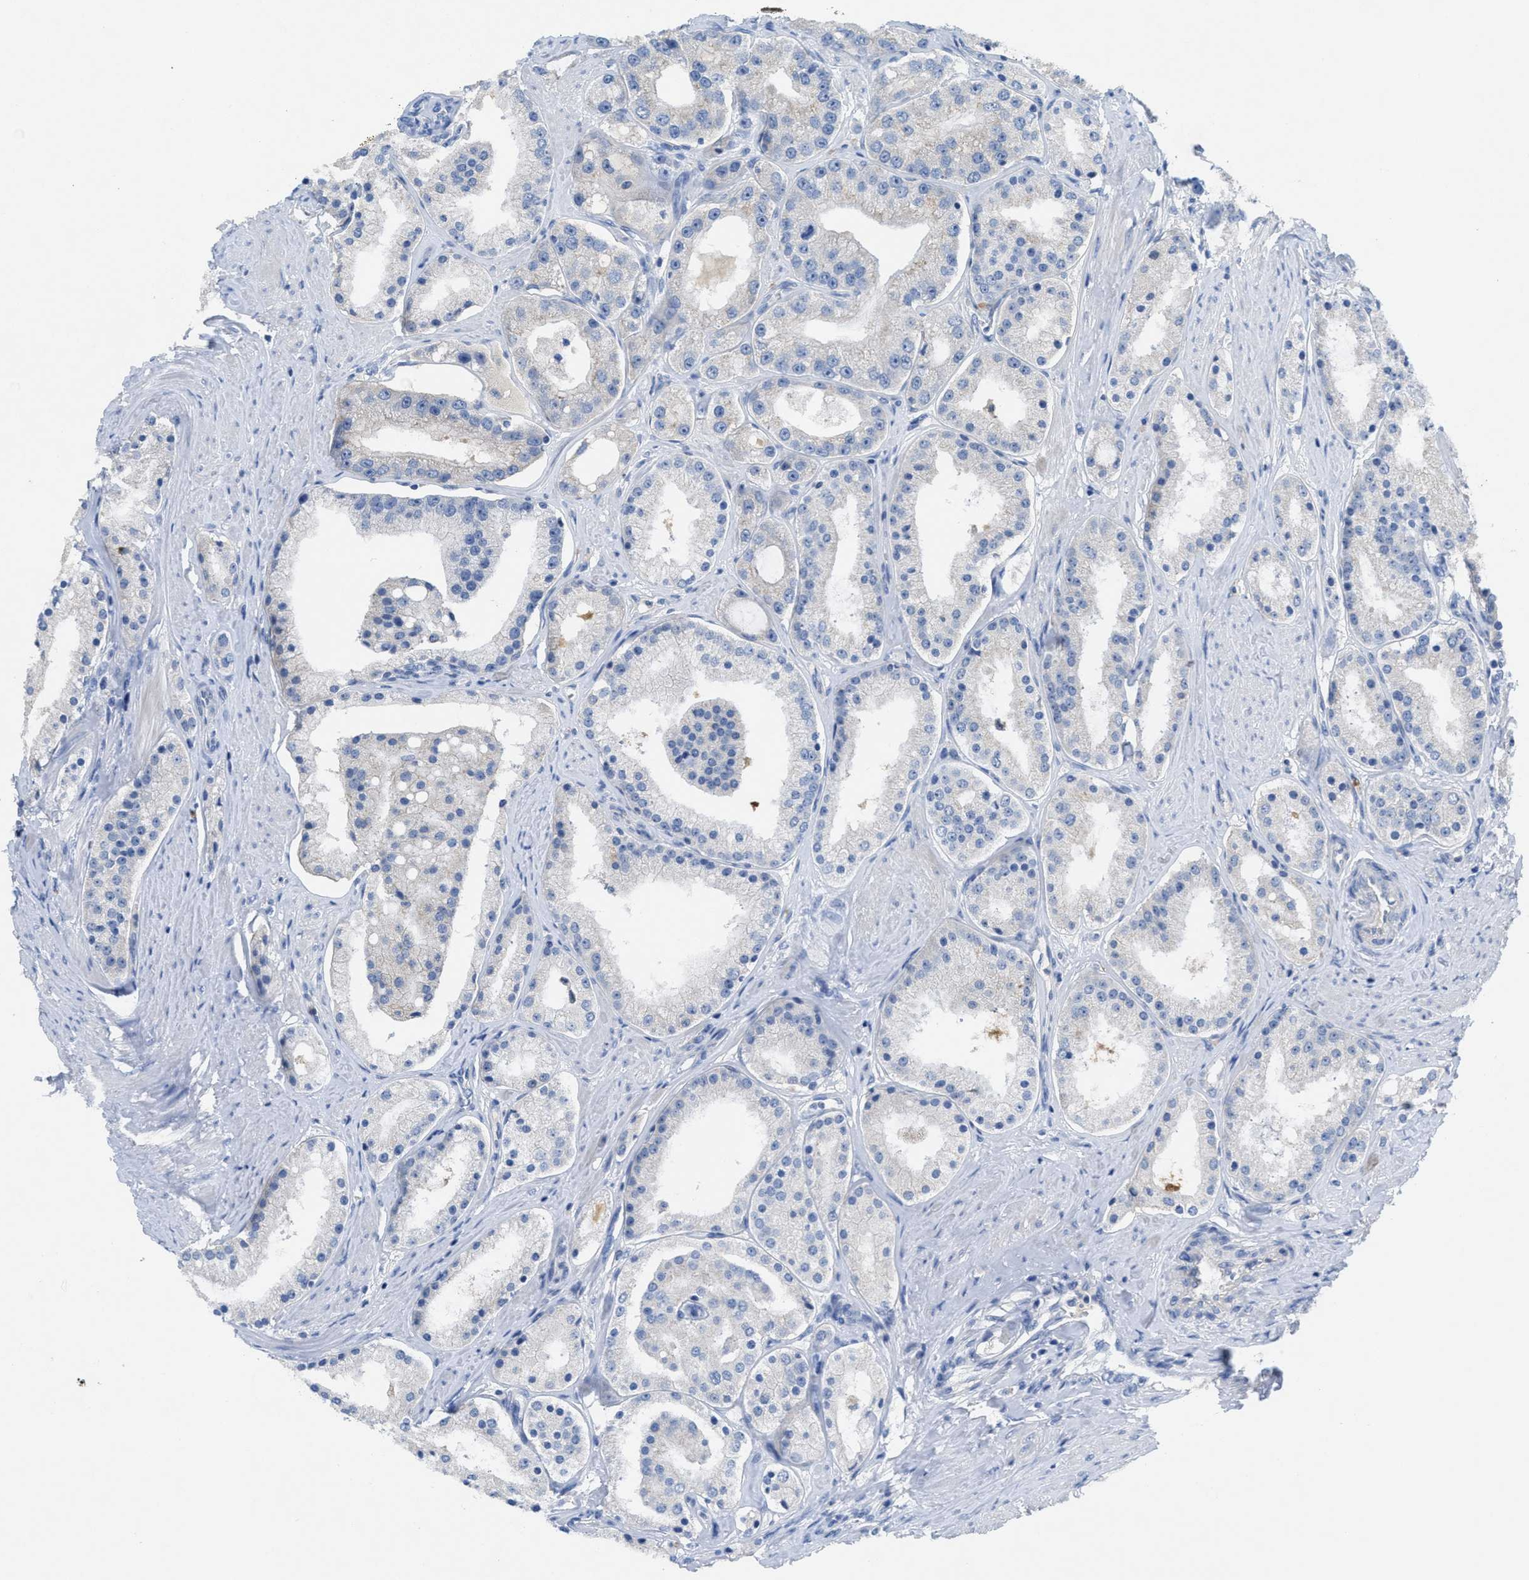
{"staining": {"intensity": "negative", "quantity": "none", "location": "none"}, "tissue": "prostate cancer", "cell_type": "Tumor cells", "image_type": "cancer", "snomed": [{"axis": "morphology", "description": "Adenocarcinoma, Low grade"}, {"axis": "topography", "description": "Prostate"}], "caption": "An IHC histopathology image of prostate cancer (adenocarcinoma (low-grade)) is shown. There is no staining in tumor cells of prostate cancer (adenocarcinoma (low-grade)).", "gene": "CNNM4", "patient": {"sex": "male", "age": 63}}